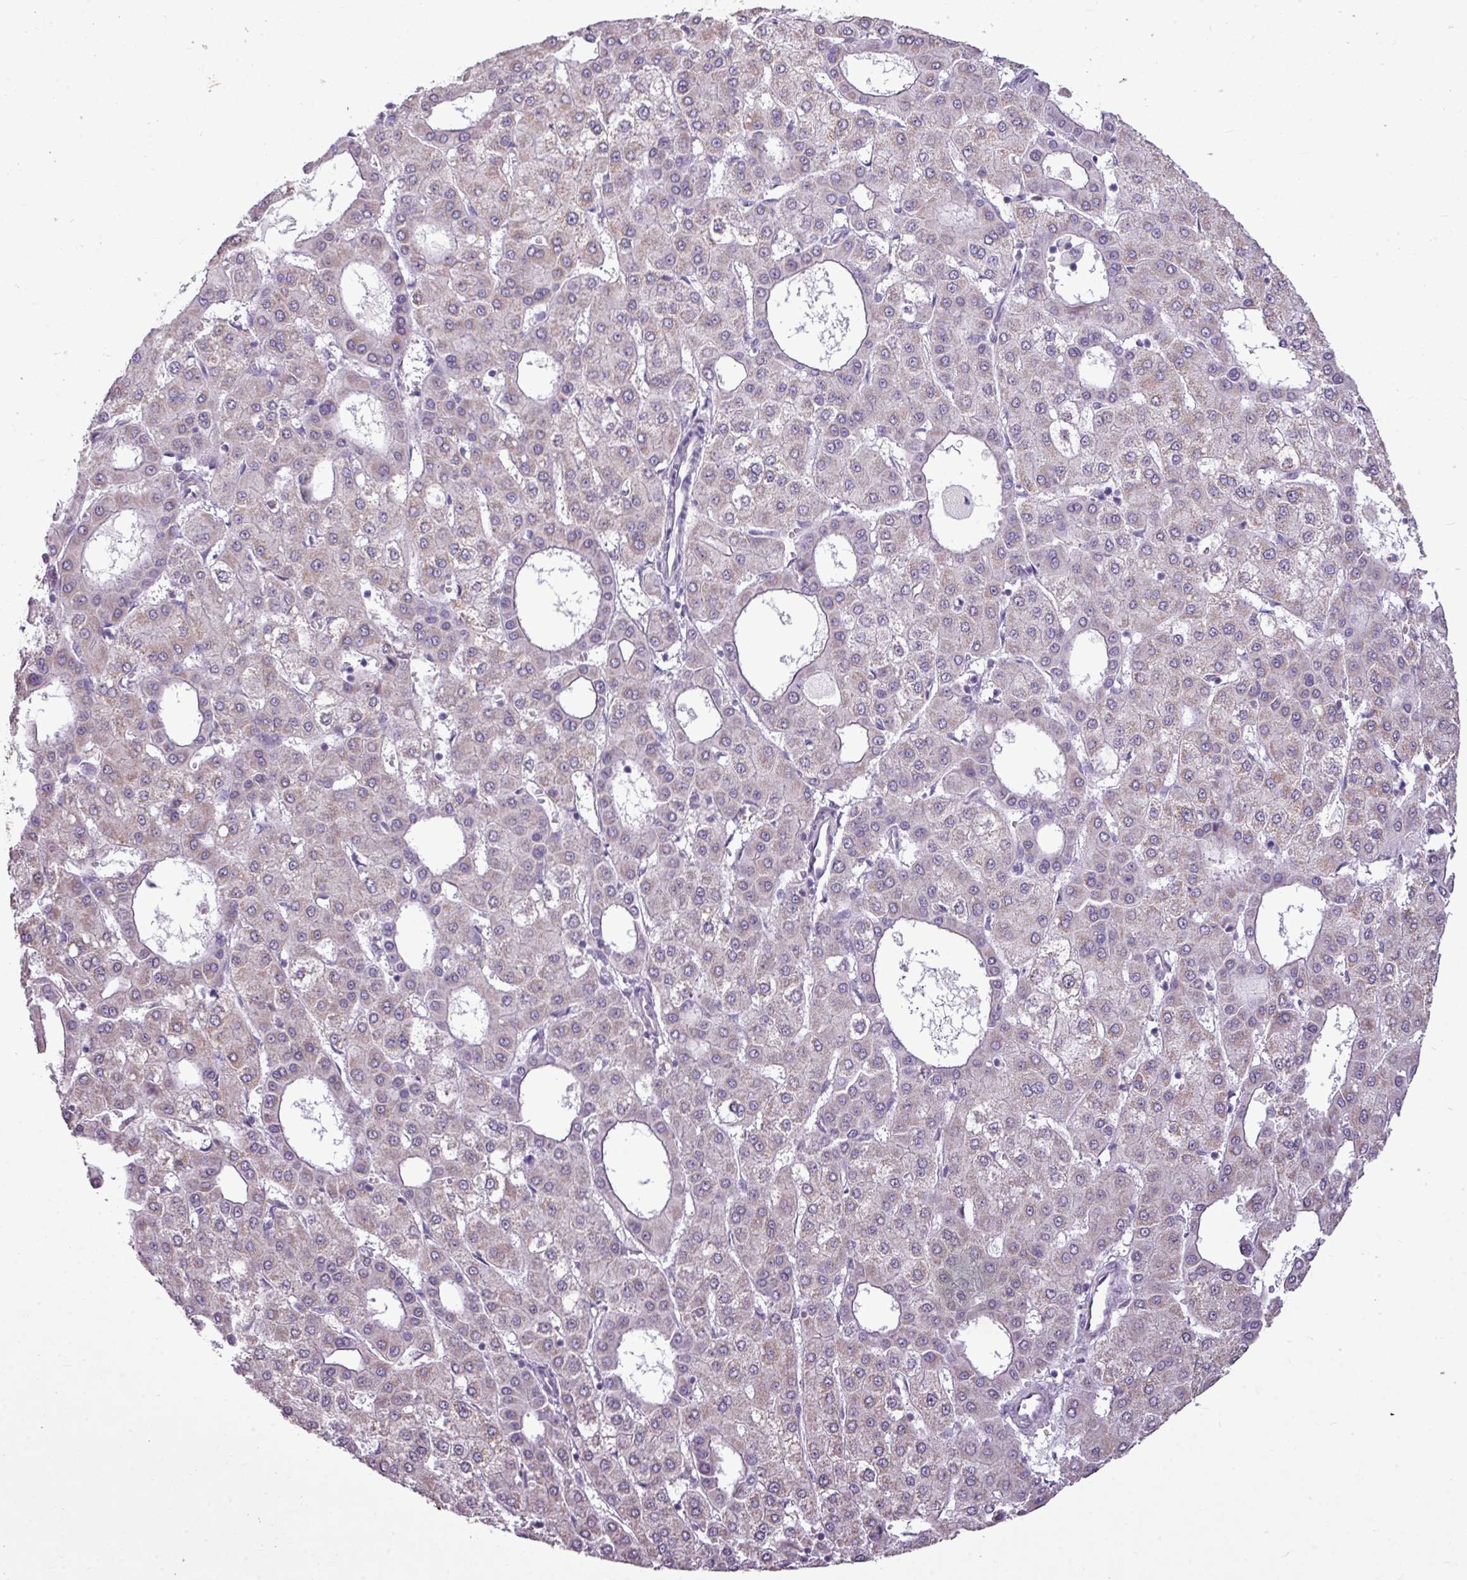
{"staining": {"intensity": "weak", "quantity": "<25%", "location": "cytoplasmic/membranous"}, "tissue": "liver cancer", "cell_type": "Tumor cells", "image_type": "cancer", "snomed": [{"axis": "morphology", "description": "Carcinoma, Hepatocellular, NOS"}, {"axis": "topography", "description": "Liver"}], "caption": "An image of human liver hepatocellular carcinoma is negative for staining in tumor cells.", "gene": "ALDH2", "patient": {"sex": "male", "age": 47}}